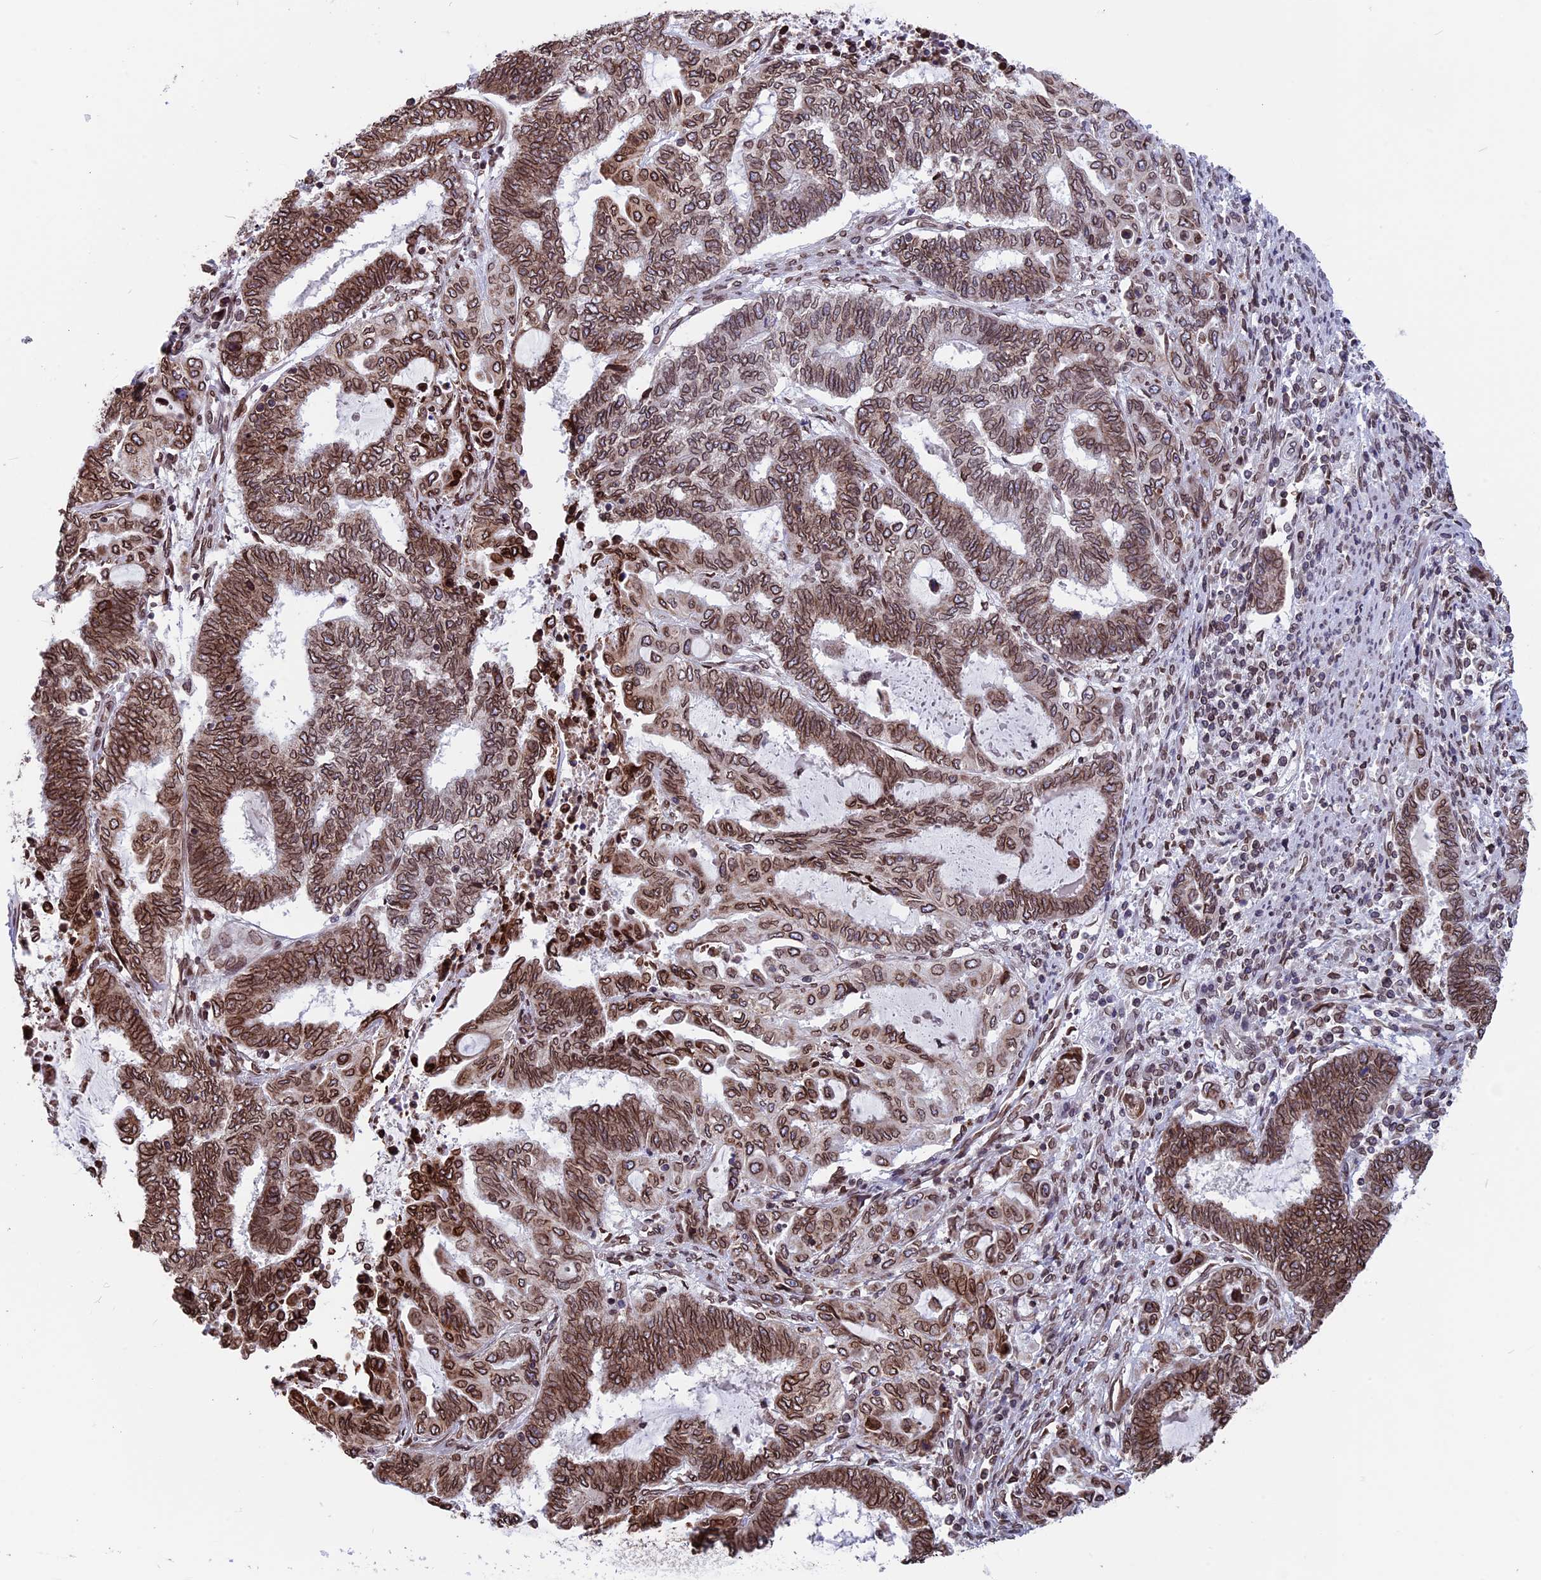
{"staining": {"intensity": "moderate", "quantity": ">75%", "location": "cytoplasmic/membranous,nuclear"}, "tissue": "endometrial cancer", "cell_type": "Tumor cells", "image_type": "cancer", "snomed": [{"axis": "morphology", "description": "Adenocarcinoma, NOS"}, {"axis": "topography", "description": "Uterus"}, {"axis": "topography", "description": "Endometrium"}], "caption": "DAB (3,3'-diaminobenzidine) immunohistochemical staining of endometrial cancer (adenocarcinoma) exhibits moderate cytoplasmic/membranous and nuclear protein staining in approximately >75% of tumor cells. The protein of interest is stained brown, and the nuclei are stained in blue (DAB IHC with brightfield microscopy, high magnification).", "gene": "PTCHD4", "patient": {"sex": "female", "age": 70}}